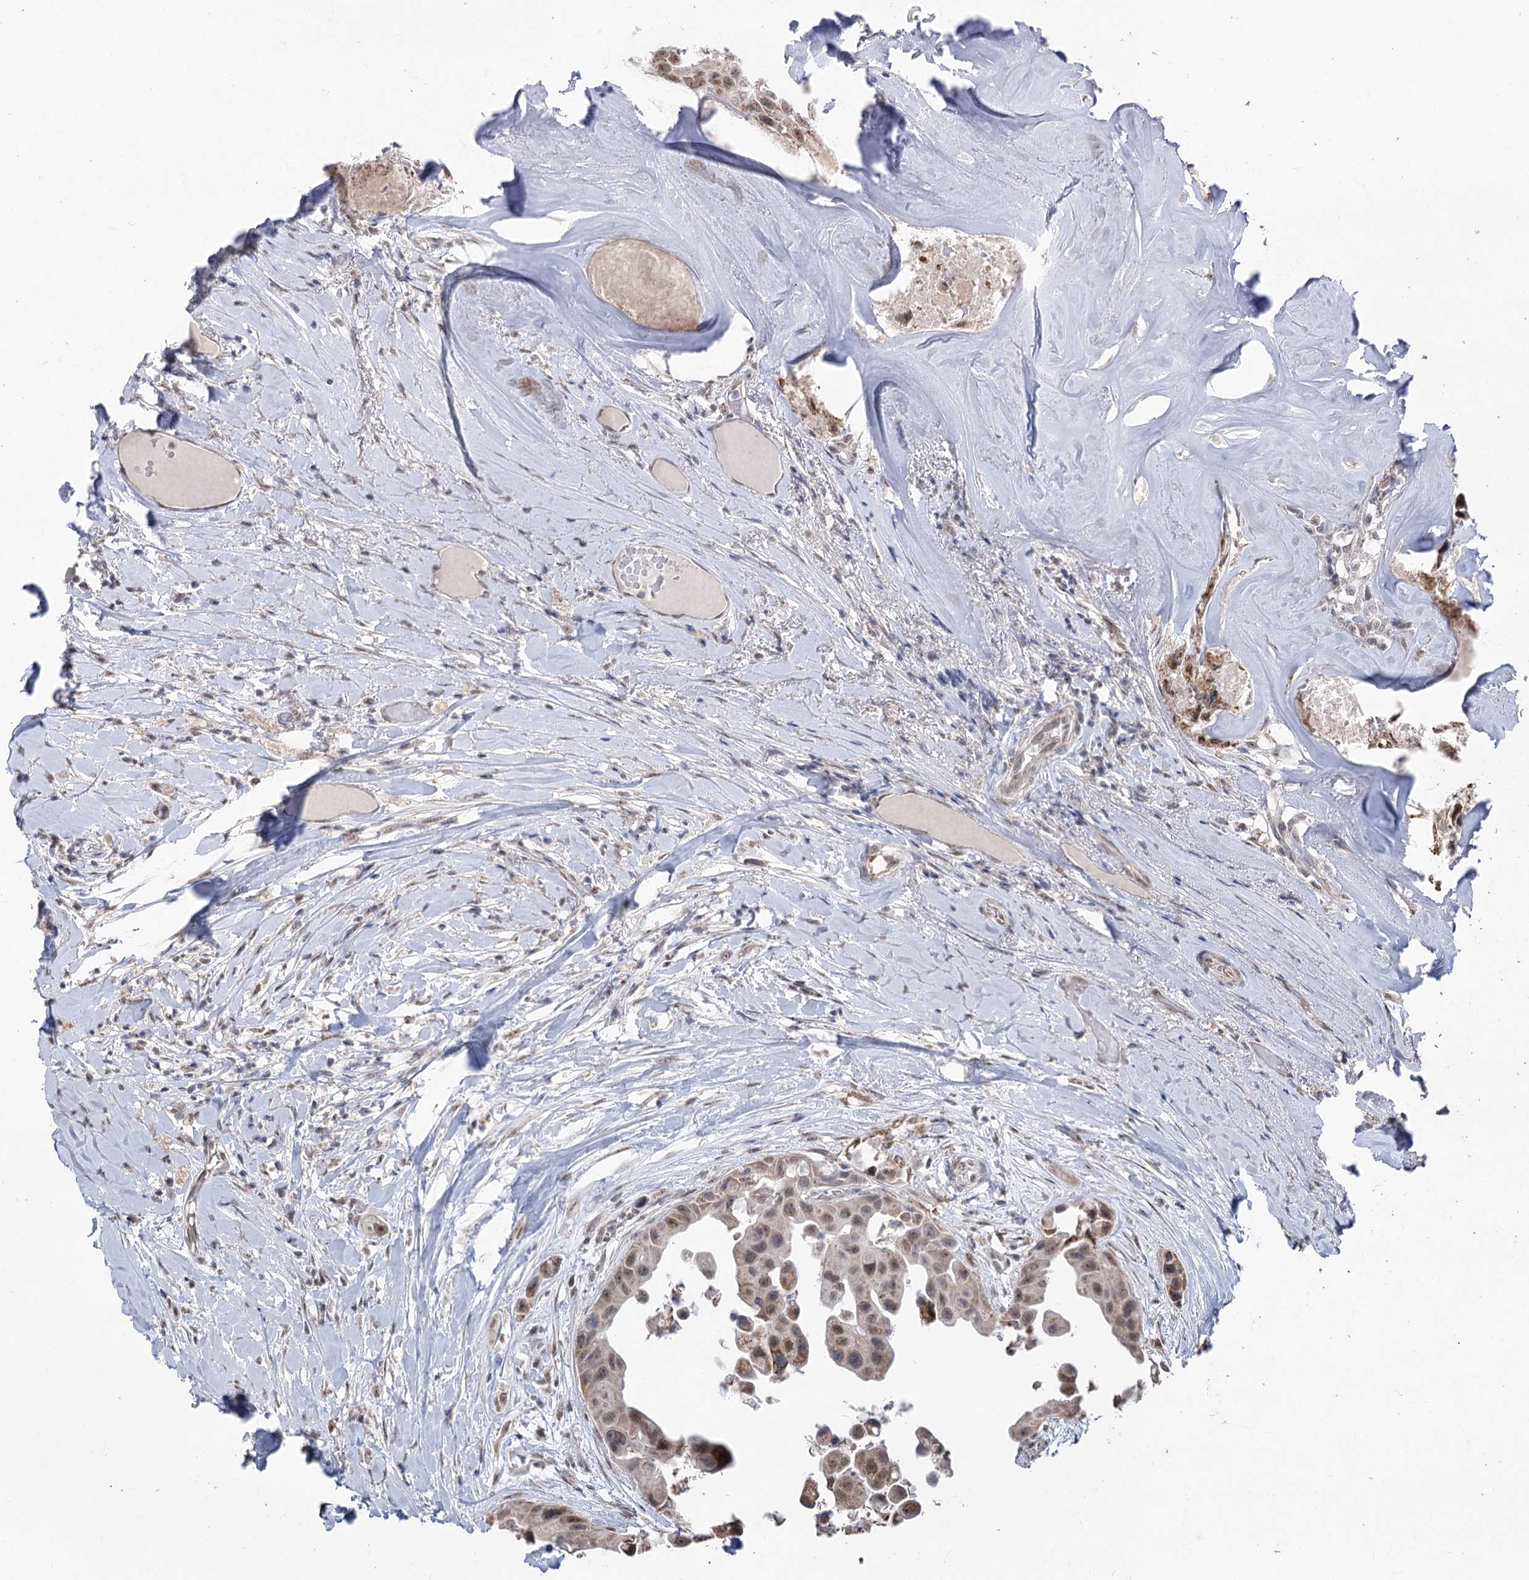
{"staining": {"intensity": "moderate", "quantity": "25%-75%", "location": "nuclear"}, "tissue": "head and neck cancer", "cell_type": "Tumor cells", "image_type": "cancer", "snomed": [{"axis": "morphology", "description": "Adenocarcinoma, NOS"}, {"axis": "morphology", "description": "Adenocarcinoma, metastatic, NOS"}, {"axis": "topography", "description": "Head-Neck"}], "caption": "A brown stain labels moderate nuclear positivity of a protein in adenocarcinoma (head and neck) tumor cells.", "gene": "RUFY4", "patient": {"sex": "male", "age": 75}}